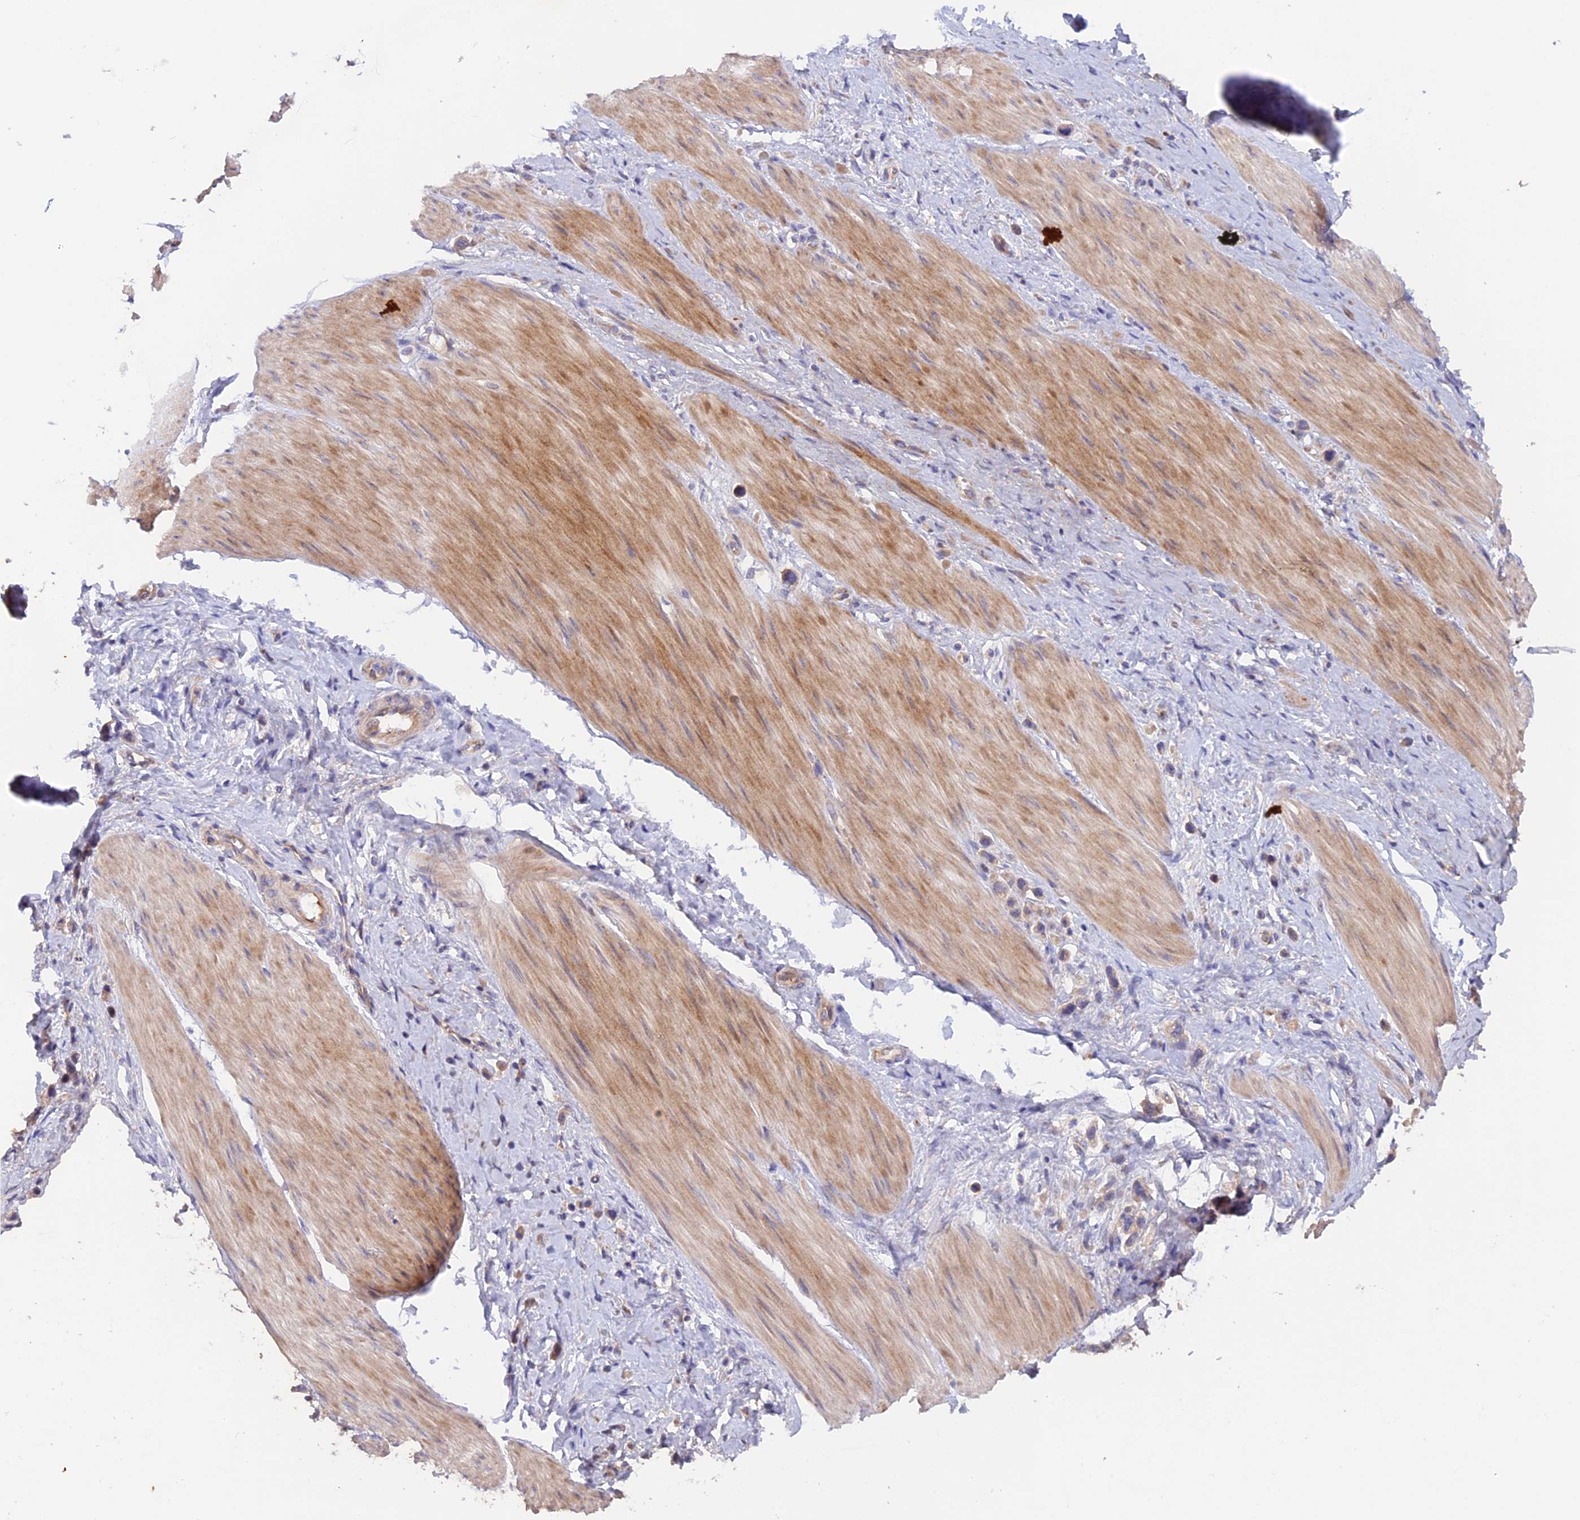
{"staining": {"intensity": "weak", "quantity": "<25%", "location": "cytoplasmic/membranous"}, "tissue": "stomach cancer", "cell_type": "Tumor cells", "image_type": "cancer", "snomed": [{"axis": "morphology", "description": "Adenocarcinoma, NOS"}, {"axis": "topography", "description": "Stomach"}], "caption": "An image of human stomach adenocarcinoma is negative for staining in tumor cells. Brightfield microscopy of immunohistochemistry (IHC) stained with DAB (3,3'-diaminobenzidine) (brown) and hematoxylin (blue), captured at high magnification.", "gene": "HYCC1", "patient": {"sex": "female", "age": 65}}